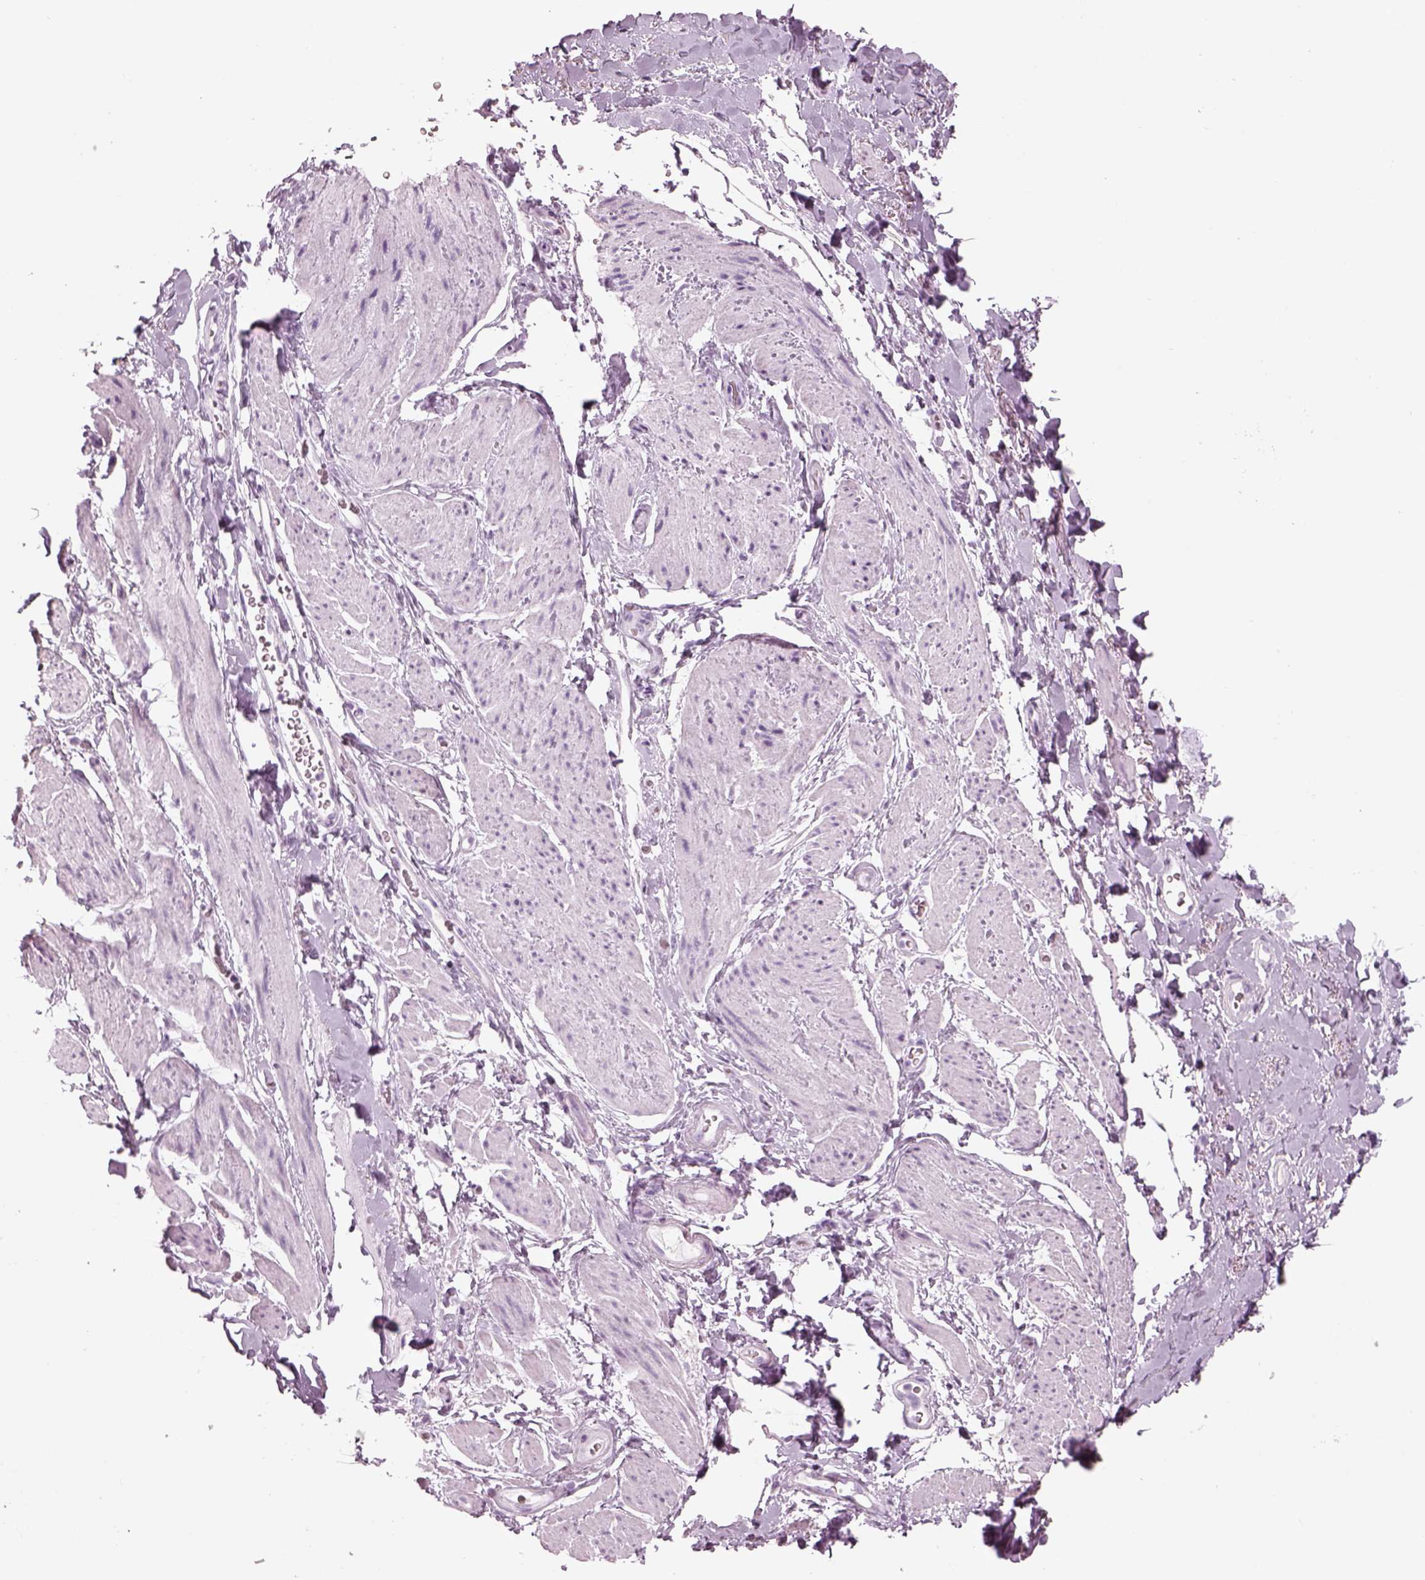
{"staining": {"intensity": "negative", "quantity": "none", "location": "none"}, "tissue": "adipose tissue", "cell_type": "Adipocytes", "image_type": "normal", "snomed": [{"axis": "morphology", "description": "Normal tissue, NOS"}, {"axis": "topography", "description": "Anal"}, {"axis": "topography", "description": "Peripheral nerve tissue"}], "caption": "IHC micrograph of normal adipose tissue stained for a protein (brown), which displays no positivity in adipocytes. Nuclei are stained in blue.", "gene": "SAG", "patient": {"sex": "male", "age": 53}}